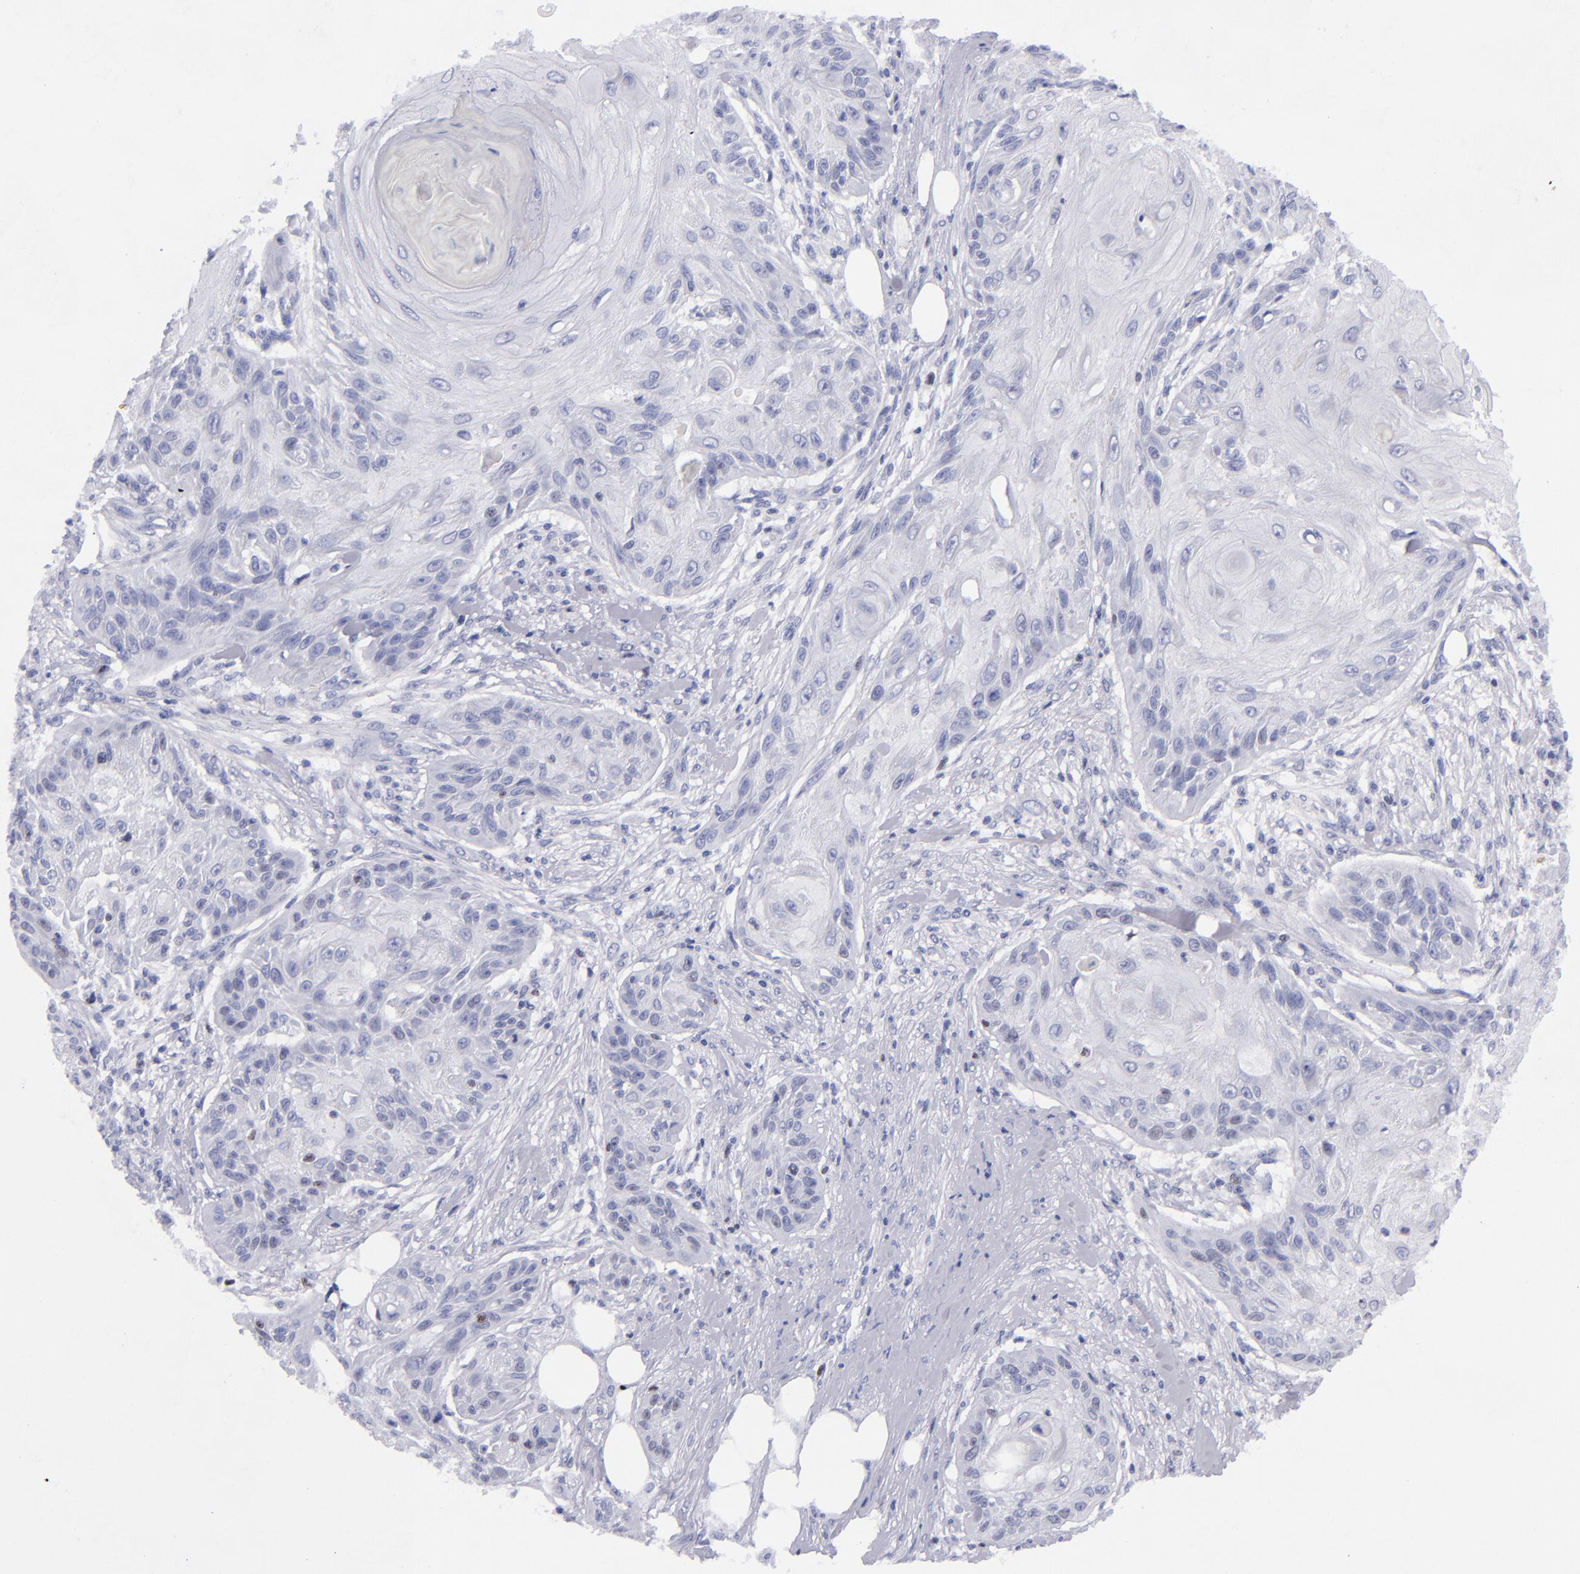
{"staining": {"intensity": "negative", "quantity": "none", "location": "none"}, "tissue": "skin cancer", "cell_type": "Tumor cells", "image_type": "cancer", "snomed": [{"axis": "morphology", "description": "Squamous cell carcinoma, NOS"}, {"axis": "topography", "description": "Skin"}], "caption": "Immunohistochemical staining of skin squamous cell carcinoma reveals no significant positivity in tumor cells.", "gene": "MCM7", "patient": {"sex": "female", "age": 88}}